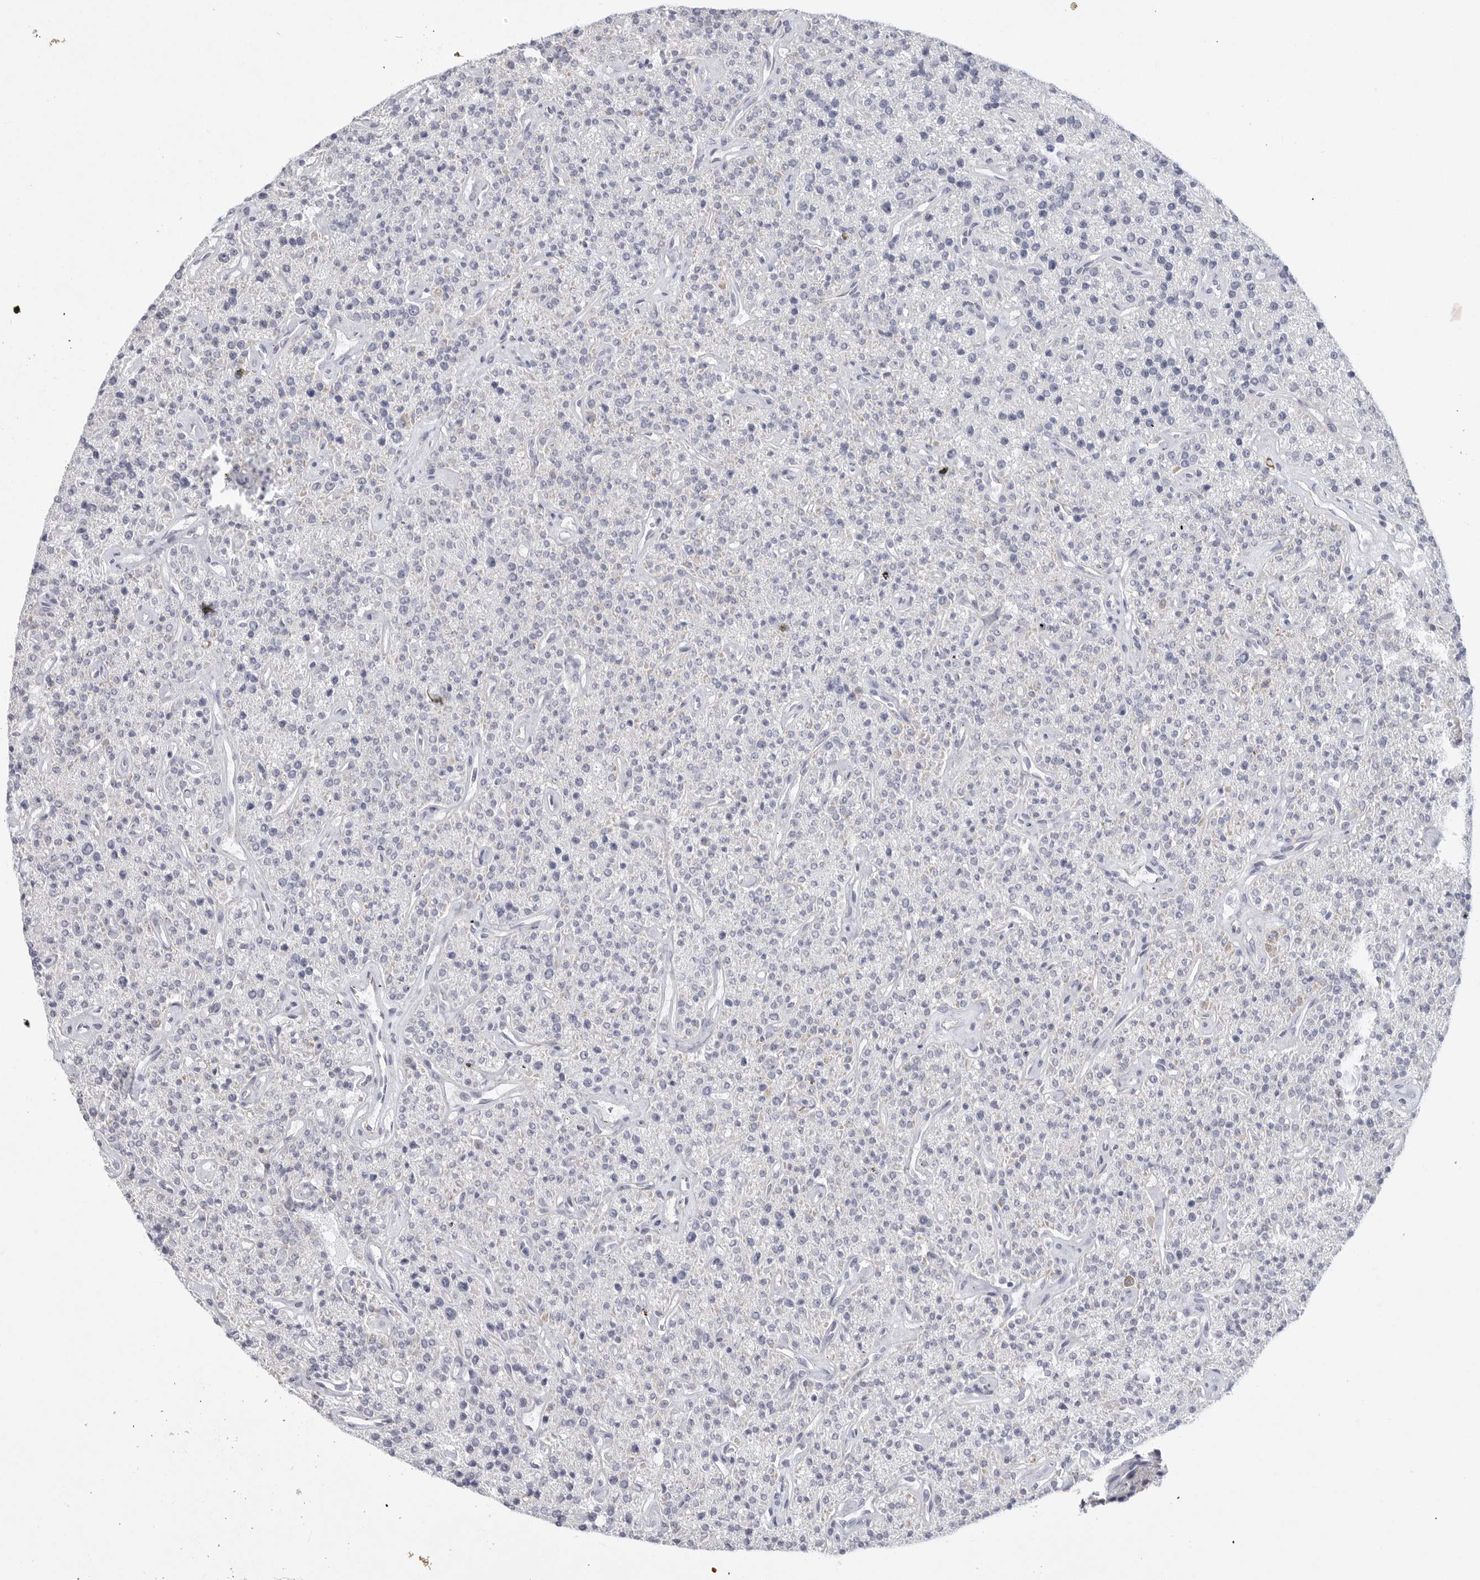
{"staining": {"intensity": "negative", "quantity": "none", "location": "none"}, "tissue": "parathyroid gland", "cell_type": "Glandular cells", "image_type": "normal", "snomed": [{"axis": "morphology", "description": "Normal tissue, NOS"}, {"axis": "topography", "description": "Parathyroid gland"}], "caption": "Immunohistochemical staining of benign human parathyroid gland exhibits no significant staining in glandular cells.", "gene": "ELP3", "patient": {"sex": "male", "age": 46}}